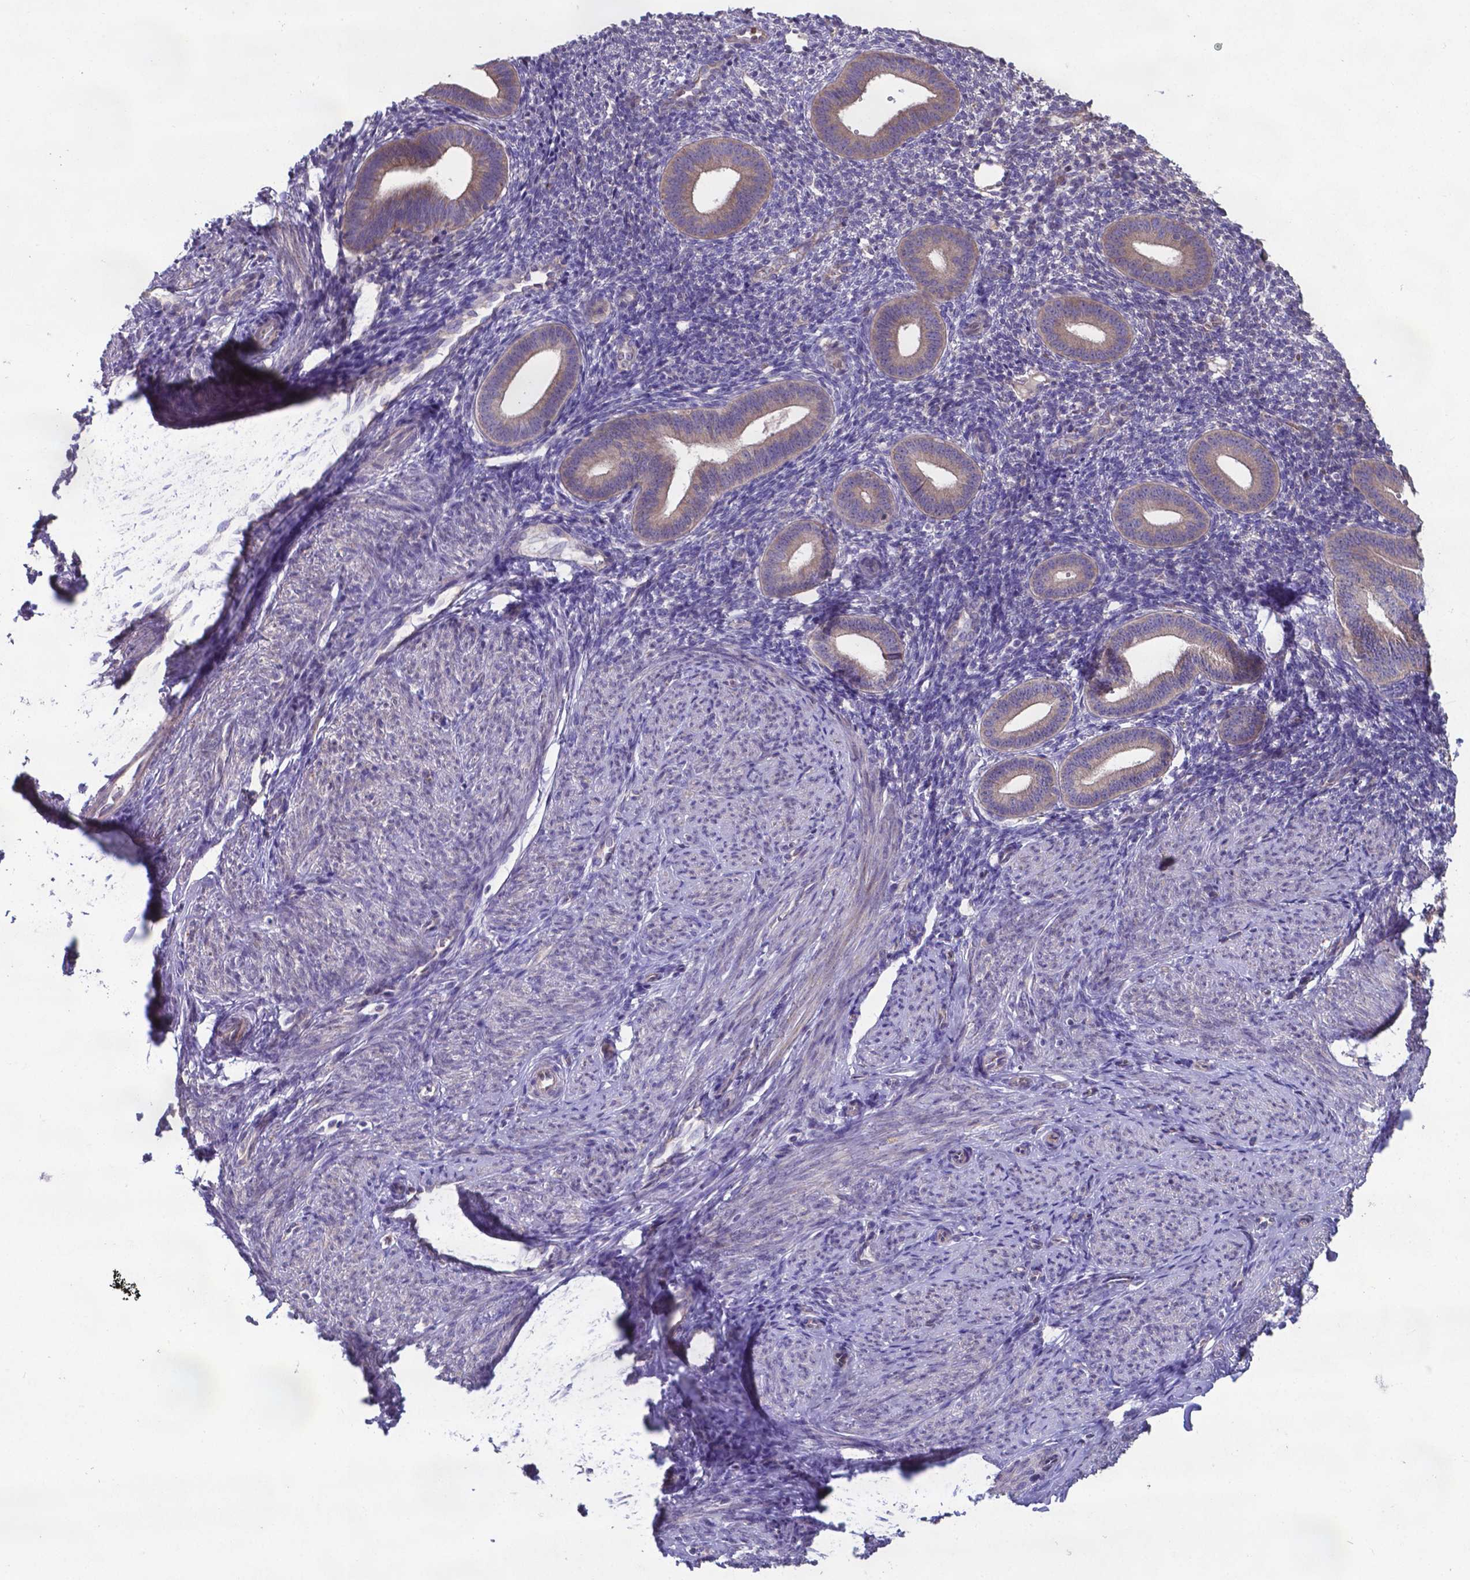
{"staining": {"intensity": "negative", "quantity": "none", "location": "none"}, "tissue": "endometrium", "cell_type": "Cells in endometrial stroma", "image_type": "normal", "snomed": [{"axis": "morphology", "description": "Normal tissue, NOS"}, {"axis": "topography", "description": "Endometrium"}], "caption": "Cells in endometrial stroma show no significant protein staining in unremarkable endometrium. (Immunohistochemistry, brightfield microscopy, high magnification).", "gene": "TYRO3", "patient": {"sex": "female", "age": 40}}